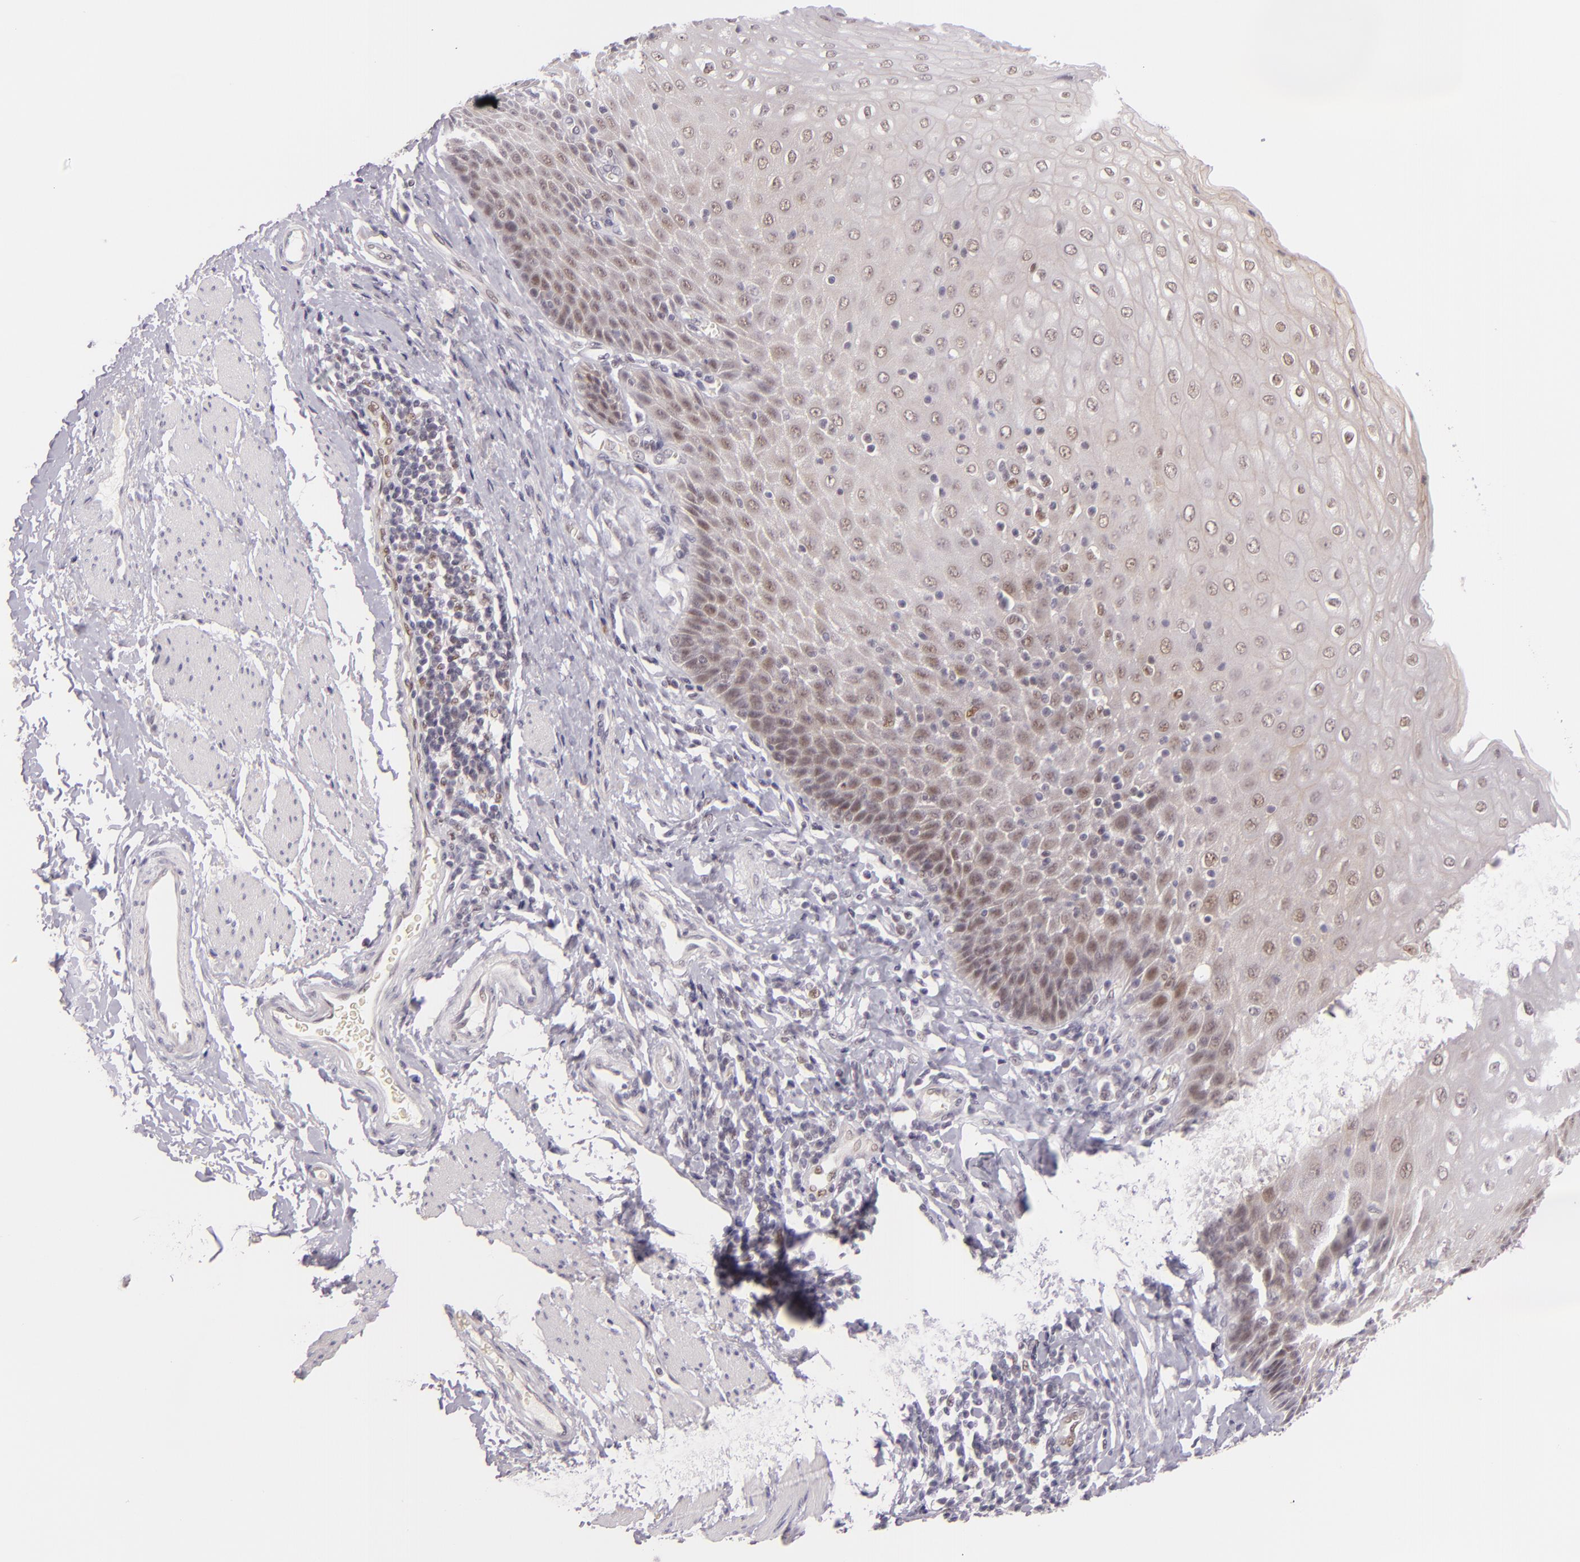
{"staining": {"intensity": "moderate", "quantity": "25%-75%", "location": "nuclear"}, "tissue": "esophagus", "cell_type": "Squamous epithelial cells", "image_type": "normal", "snomed": [{"axis": "morphology", "description": "Normal tissue, NOS"}, {"axis": "topography", "description": "Esophagus"}], "caption": "Protein staining of benign esophagus exhibits moderate nuclear positivity in approximately 25%-75% of squamous epithelial cells. (brown staining indicates protein expression, while blue staining denotes nuclei).", "gene": "BCL3", "patient": {"sex": "female", "age": 61}}